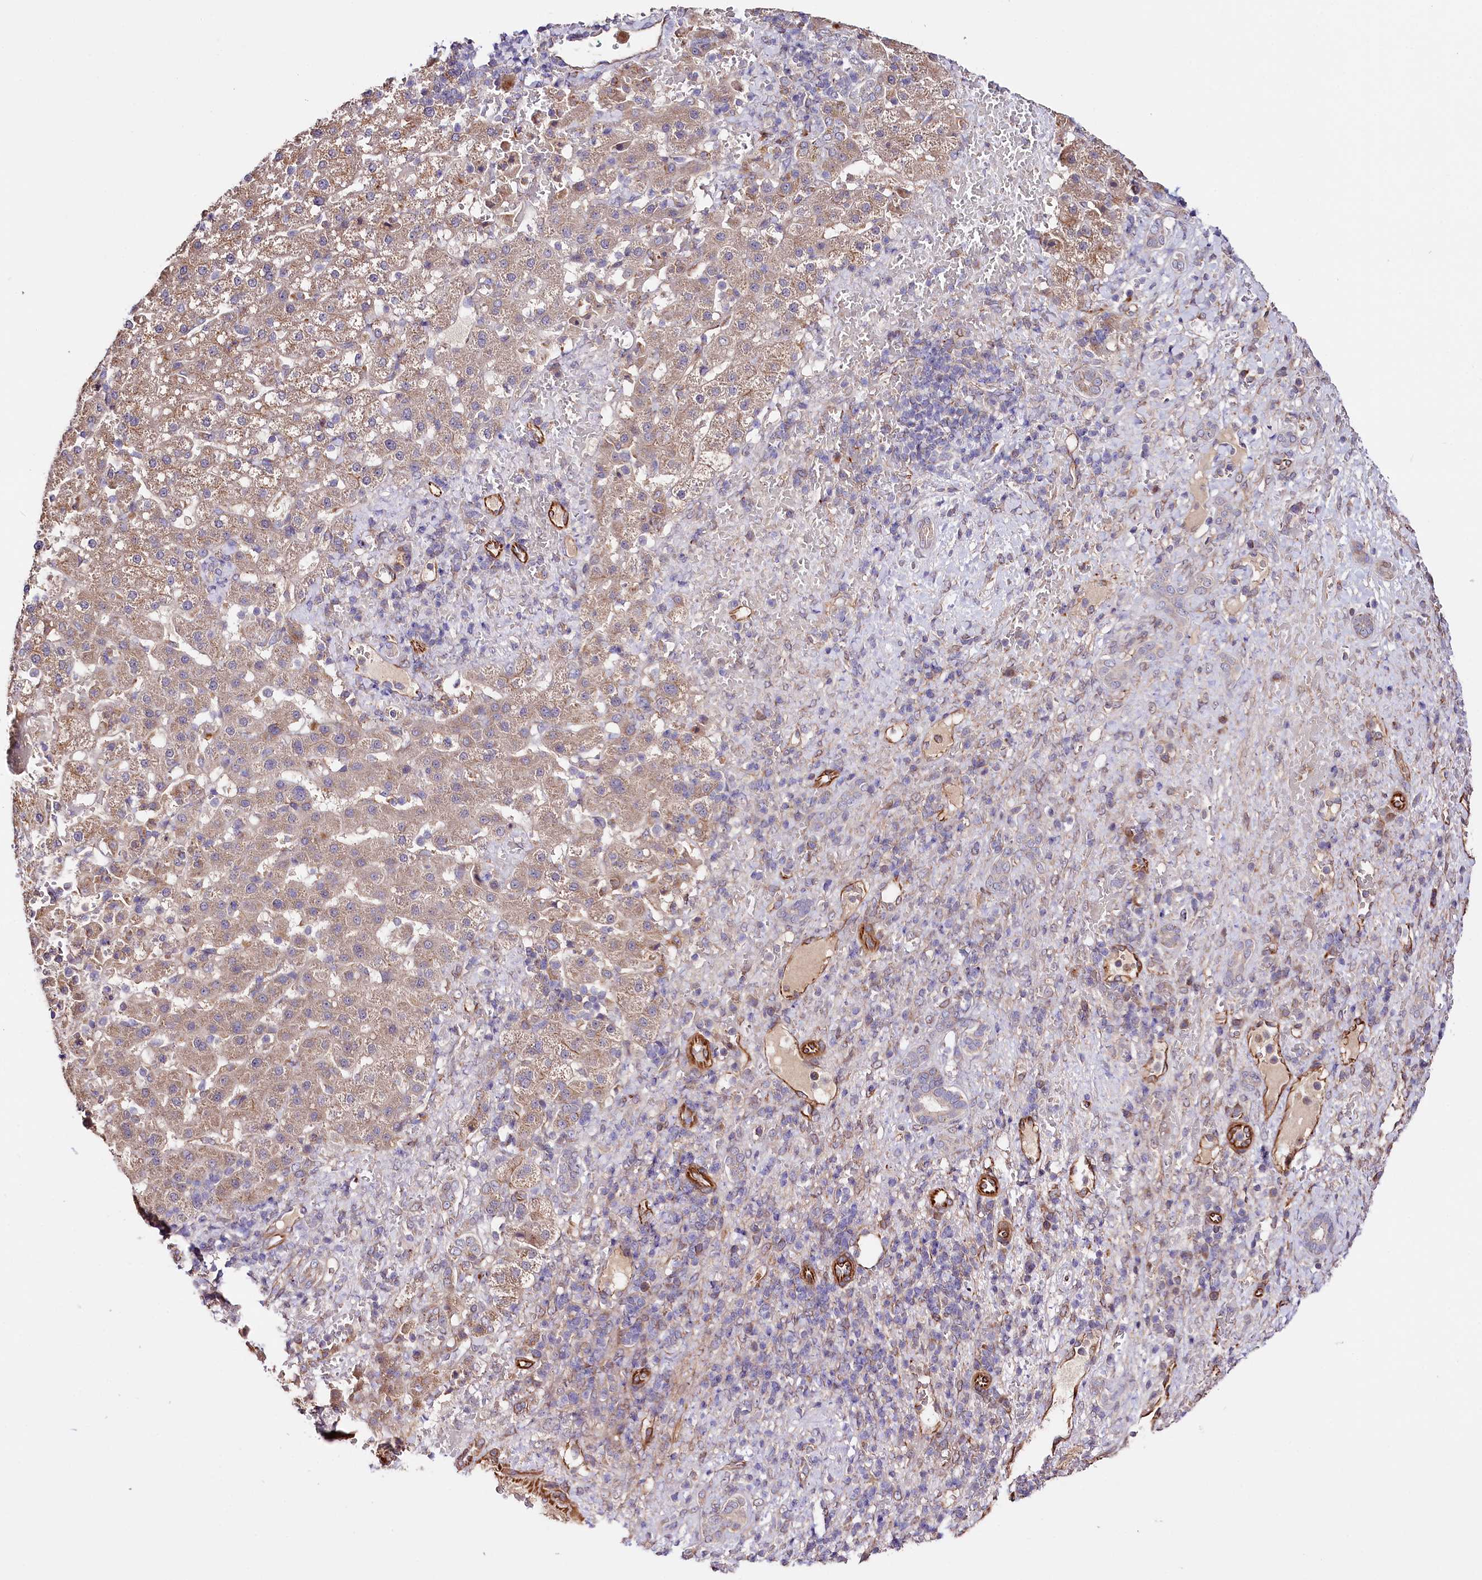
{"staining": {"intensity": "weak", "quantity": ">75%", "location": "cytoplasmic/membranous"}, "tissue": "liver cancer", "cell_type": "Tumor cells", "image_type": "cancer", "snomed": [{"axis": "morphology", "description": "Normal tissue, NOS"}, {"axis": "morphology", "description": "Carcinoma, Hepatocellular, NOS"}, {"axis": "topography", "description": "Liver"}], "caption": "Liver cancer (hepatocellular carcinoma) was stained to show a protein in brown. There is low levels of weak cytoplasmic/membranous expression in about >75% of tumor cells. The staining was performed using DAB, with brown indicating positive protein expression. Nuclei are stained blue with hematoxylin.", "gene": "TTC12", "patient": {"sex": "male", "age": 57}}